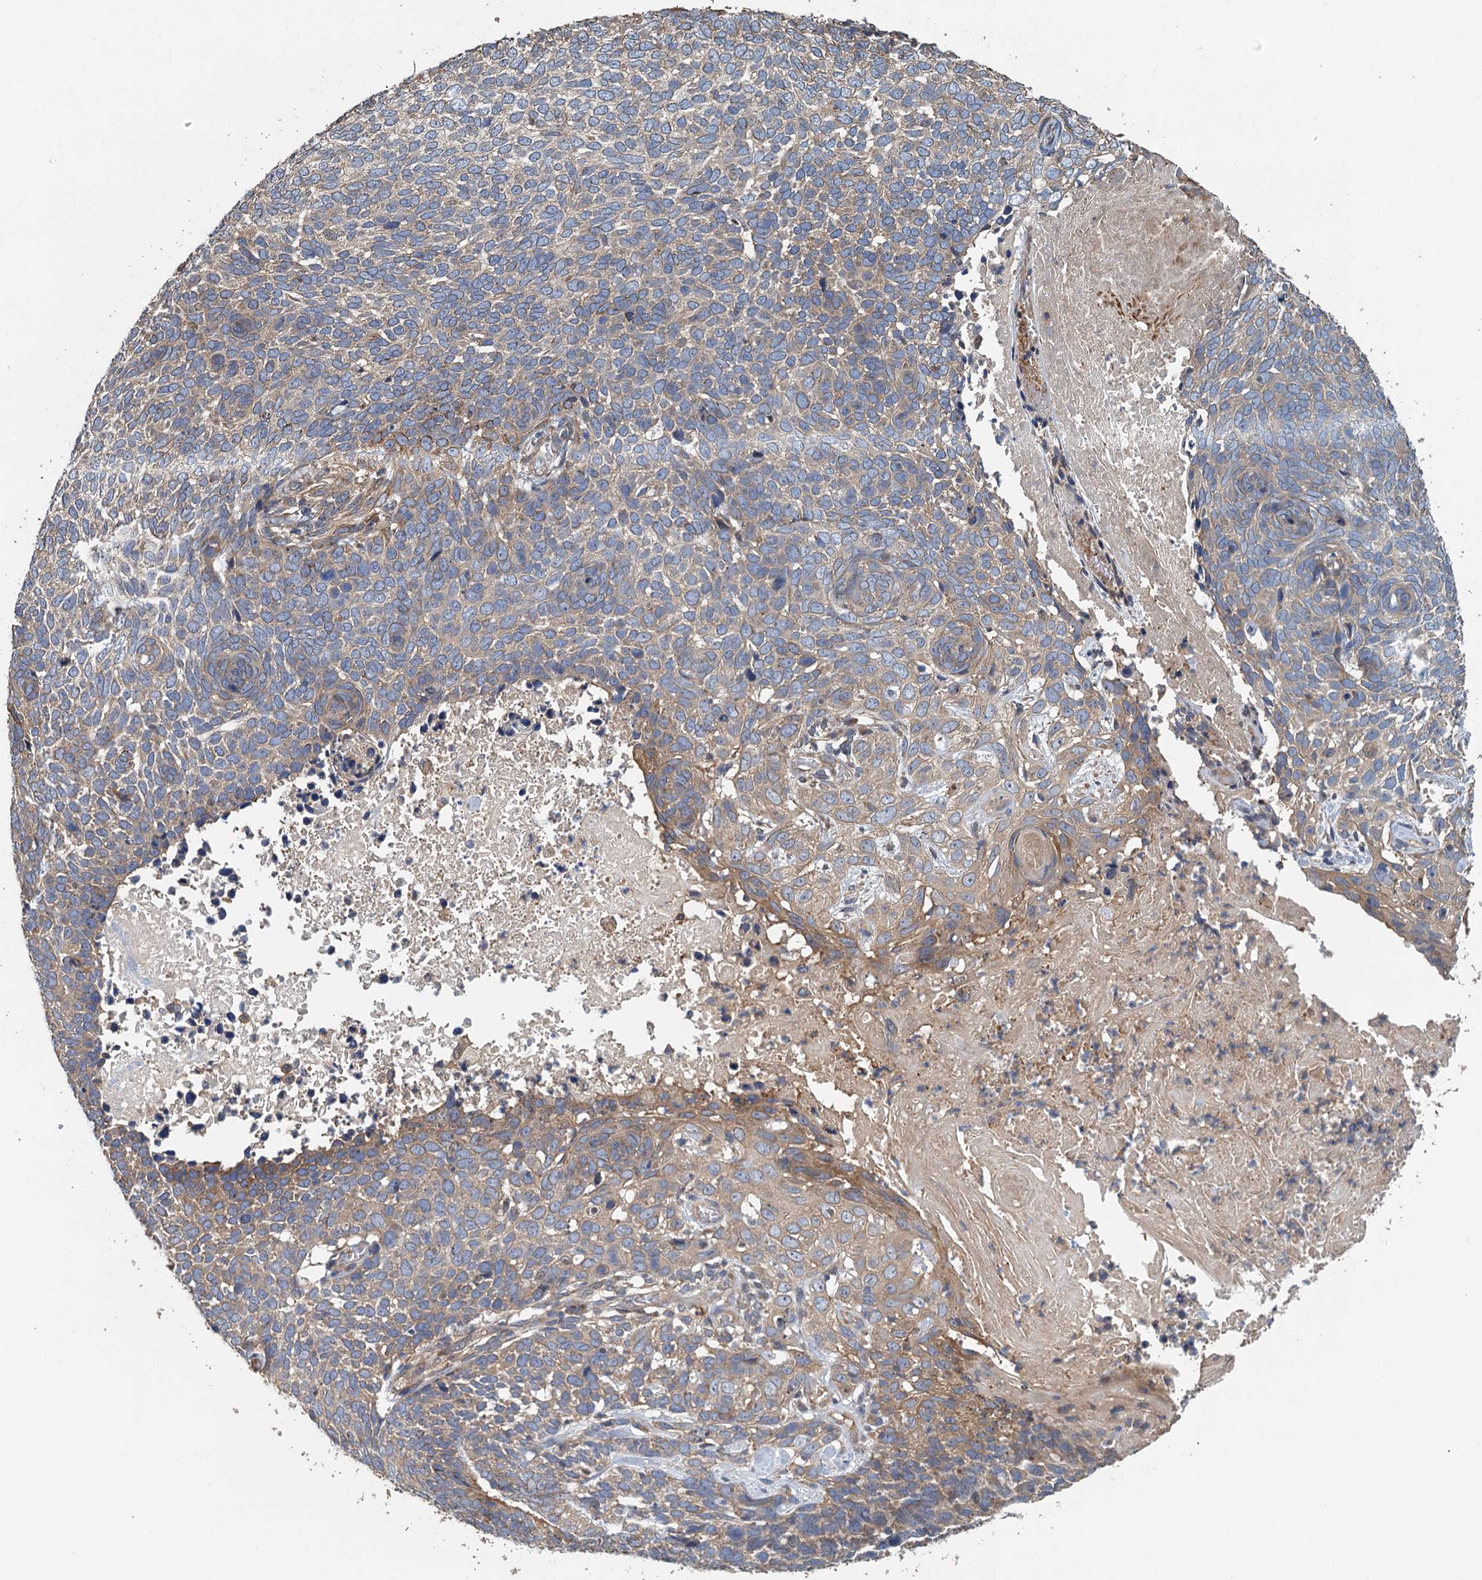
{"staining": {"intensity": "weak", "quantity": "<25%", "location": "cytoplasmic/membranous"}, "tissue": "skin cancer", "cell_type": "Tumor cells", "image_type": "cancer", "snomed": [{"axis": "morphology", "description": "Basal cell carcinoma"}, {"axis": "topography", "description": "Skin"}], "caption": "Tumor cells are negative for brown protein staining in skin cancer.", "gene": "MEAK7", "patient": {"sex": "female", "age": 64}}